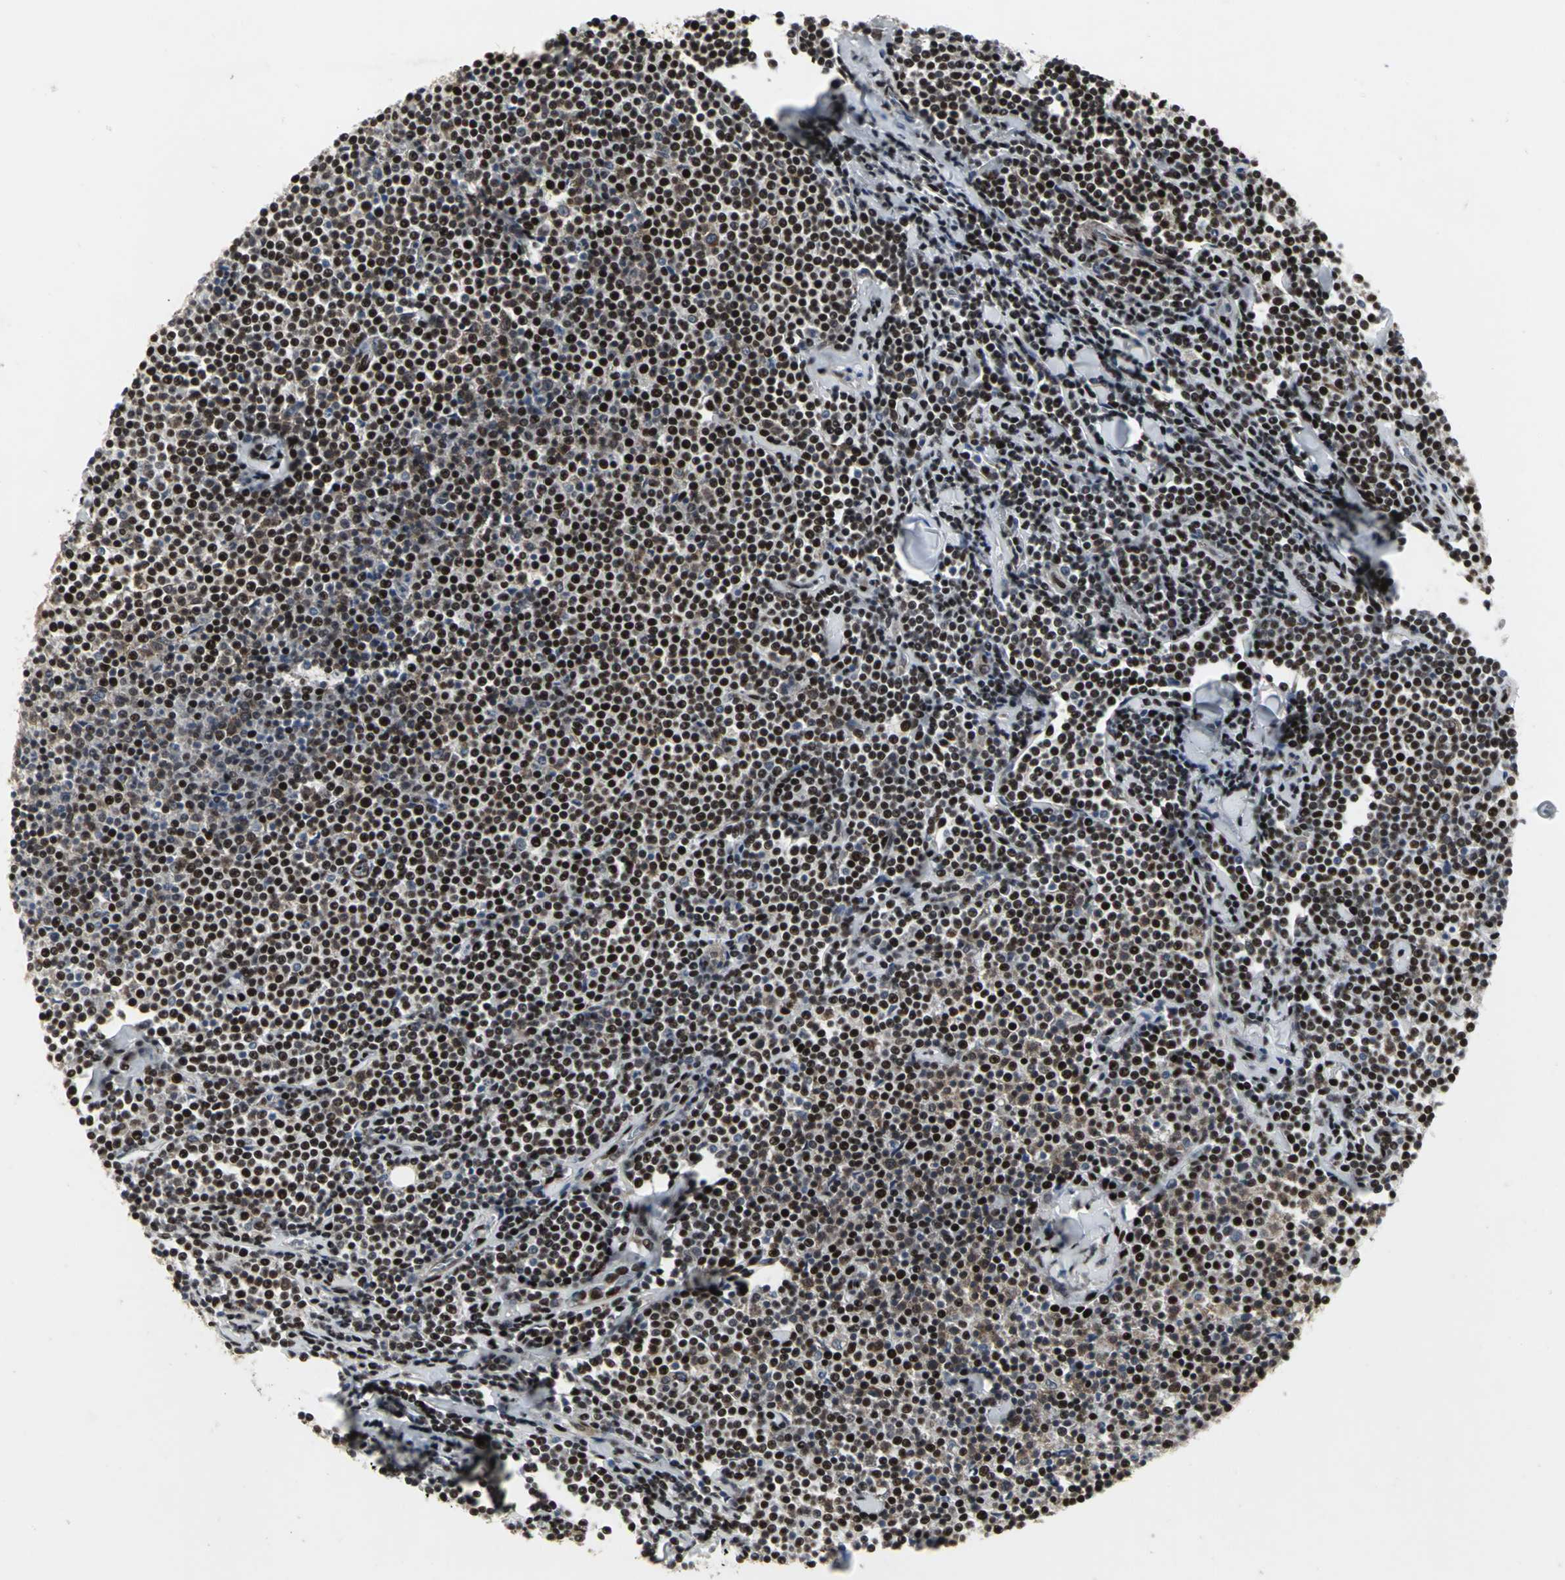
{"staining": {"intensity": "strong", "quantity": ">75%", "location": "nuclear"}, "tissue": "lymphoma", "cell_type": "Tumor cells", "image_type": "cancer", "snomed": [{"axis": "morphology", "description": "Malignant lymphoma, non-Hodgkin's type, Low grade"}, {"axis": "topography", "description": "Soft tissue"}], "caption": "Tumor cells show strong nuclear staining in approximately >75% of cells in lymphoma.", "gene": "SRF", "patient": {"sex": "male", "age": 92}}